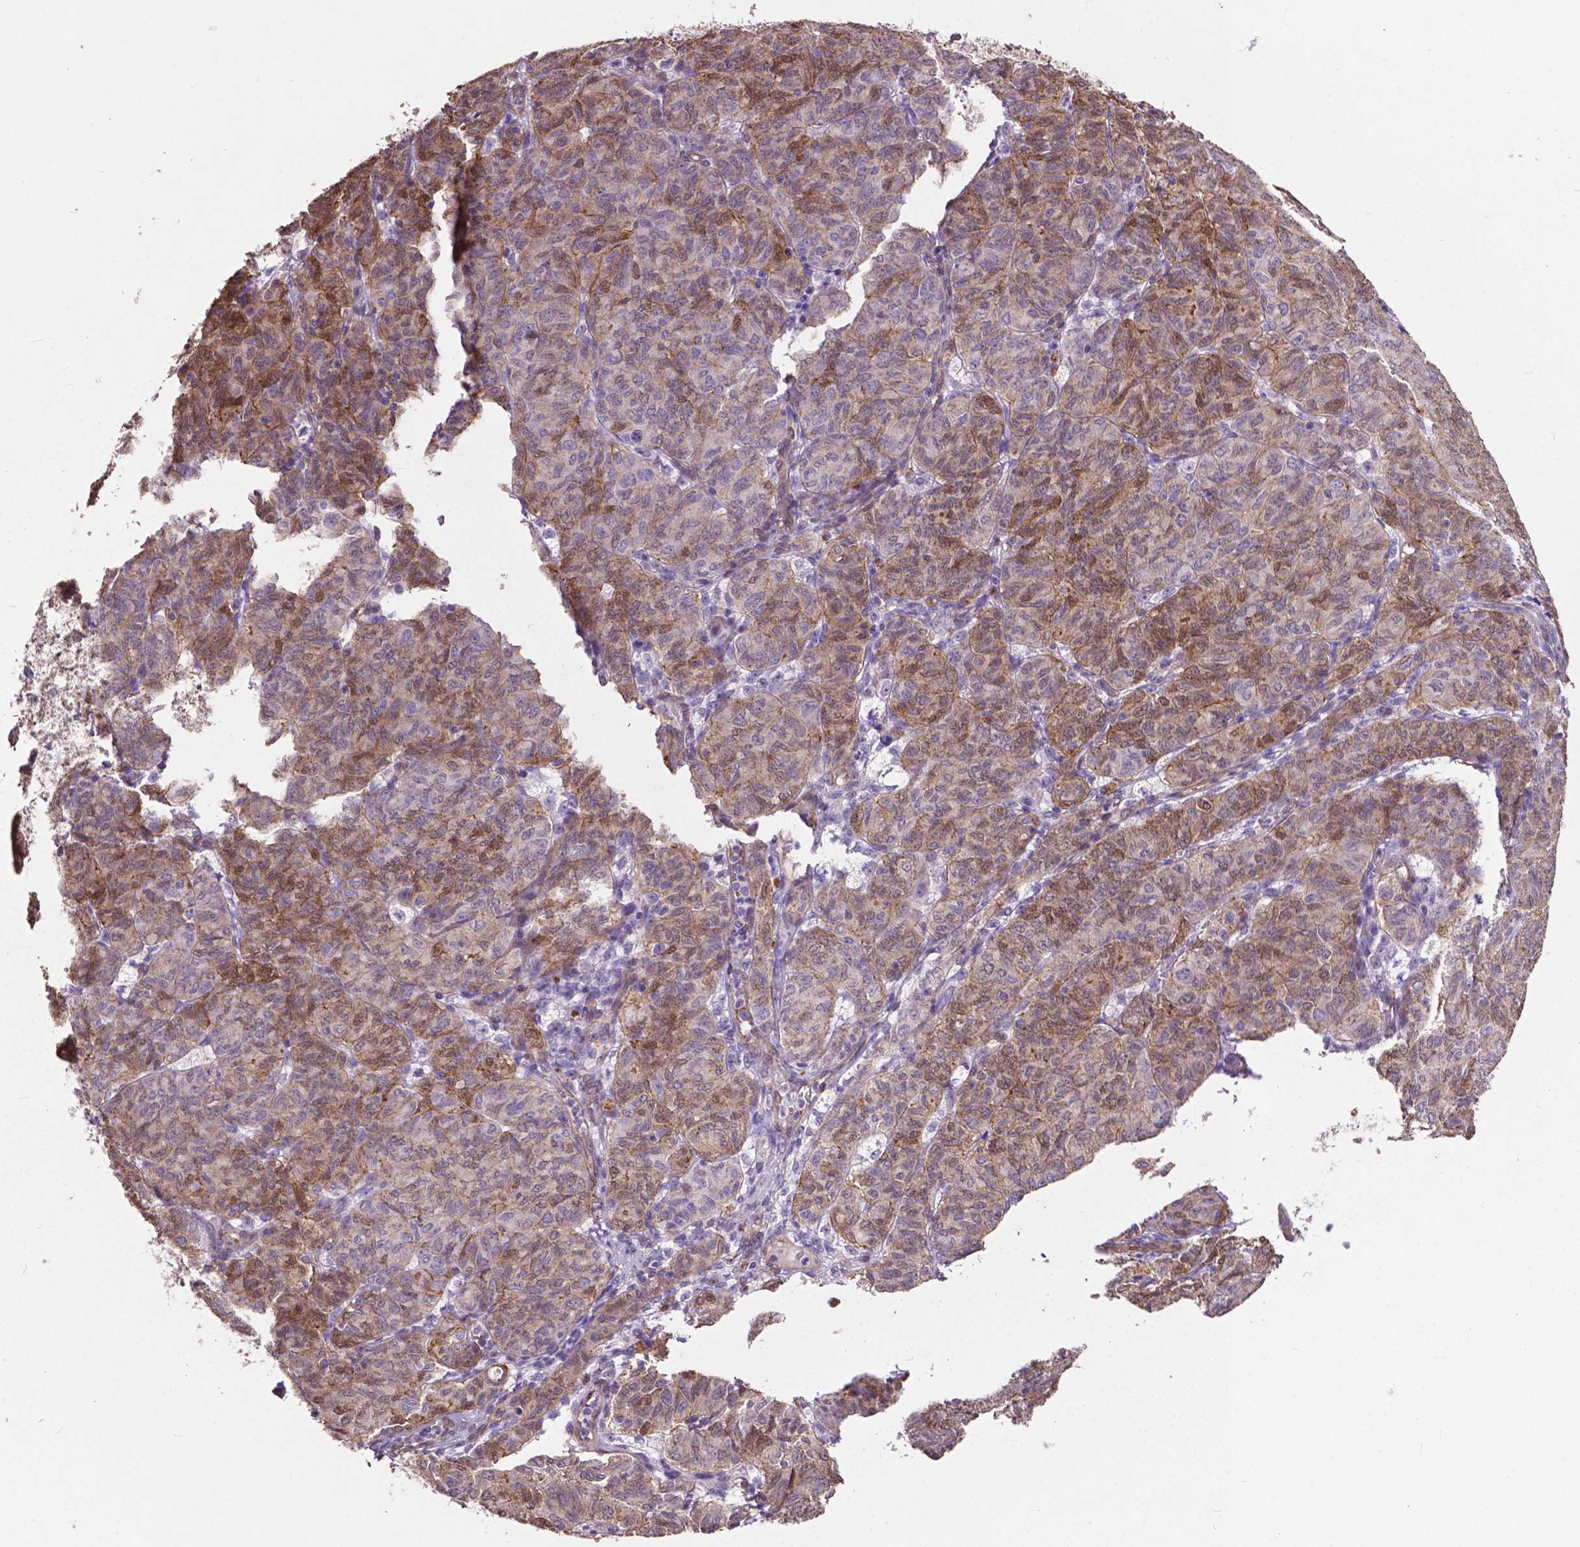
{"staining": {"intensity": "weak", "quantity": "25%-75%", "location": "cytoplasmic/membranous,nuclear"}, "tissue": "ovarian cancer", "cell_type": "Tumor cells", "image_type": "cancer", "snomed": [{"axis": "morphology", "description": "Carcinoma, endometroid"}, {"axis": "topography", "description": "Ovary"}], "caption": "Immunohistochemistry (IHC) image of human endometroid carcinoma (ovarian) stained for a protein (brown), which demonstrates low levels of weak cytoplasmic/membranous and nuclear expression in approximately 25%-75% of tumor cells.", "gene": "PDLIM1", "patient": {"sex": "female", "age": 80}}